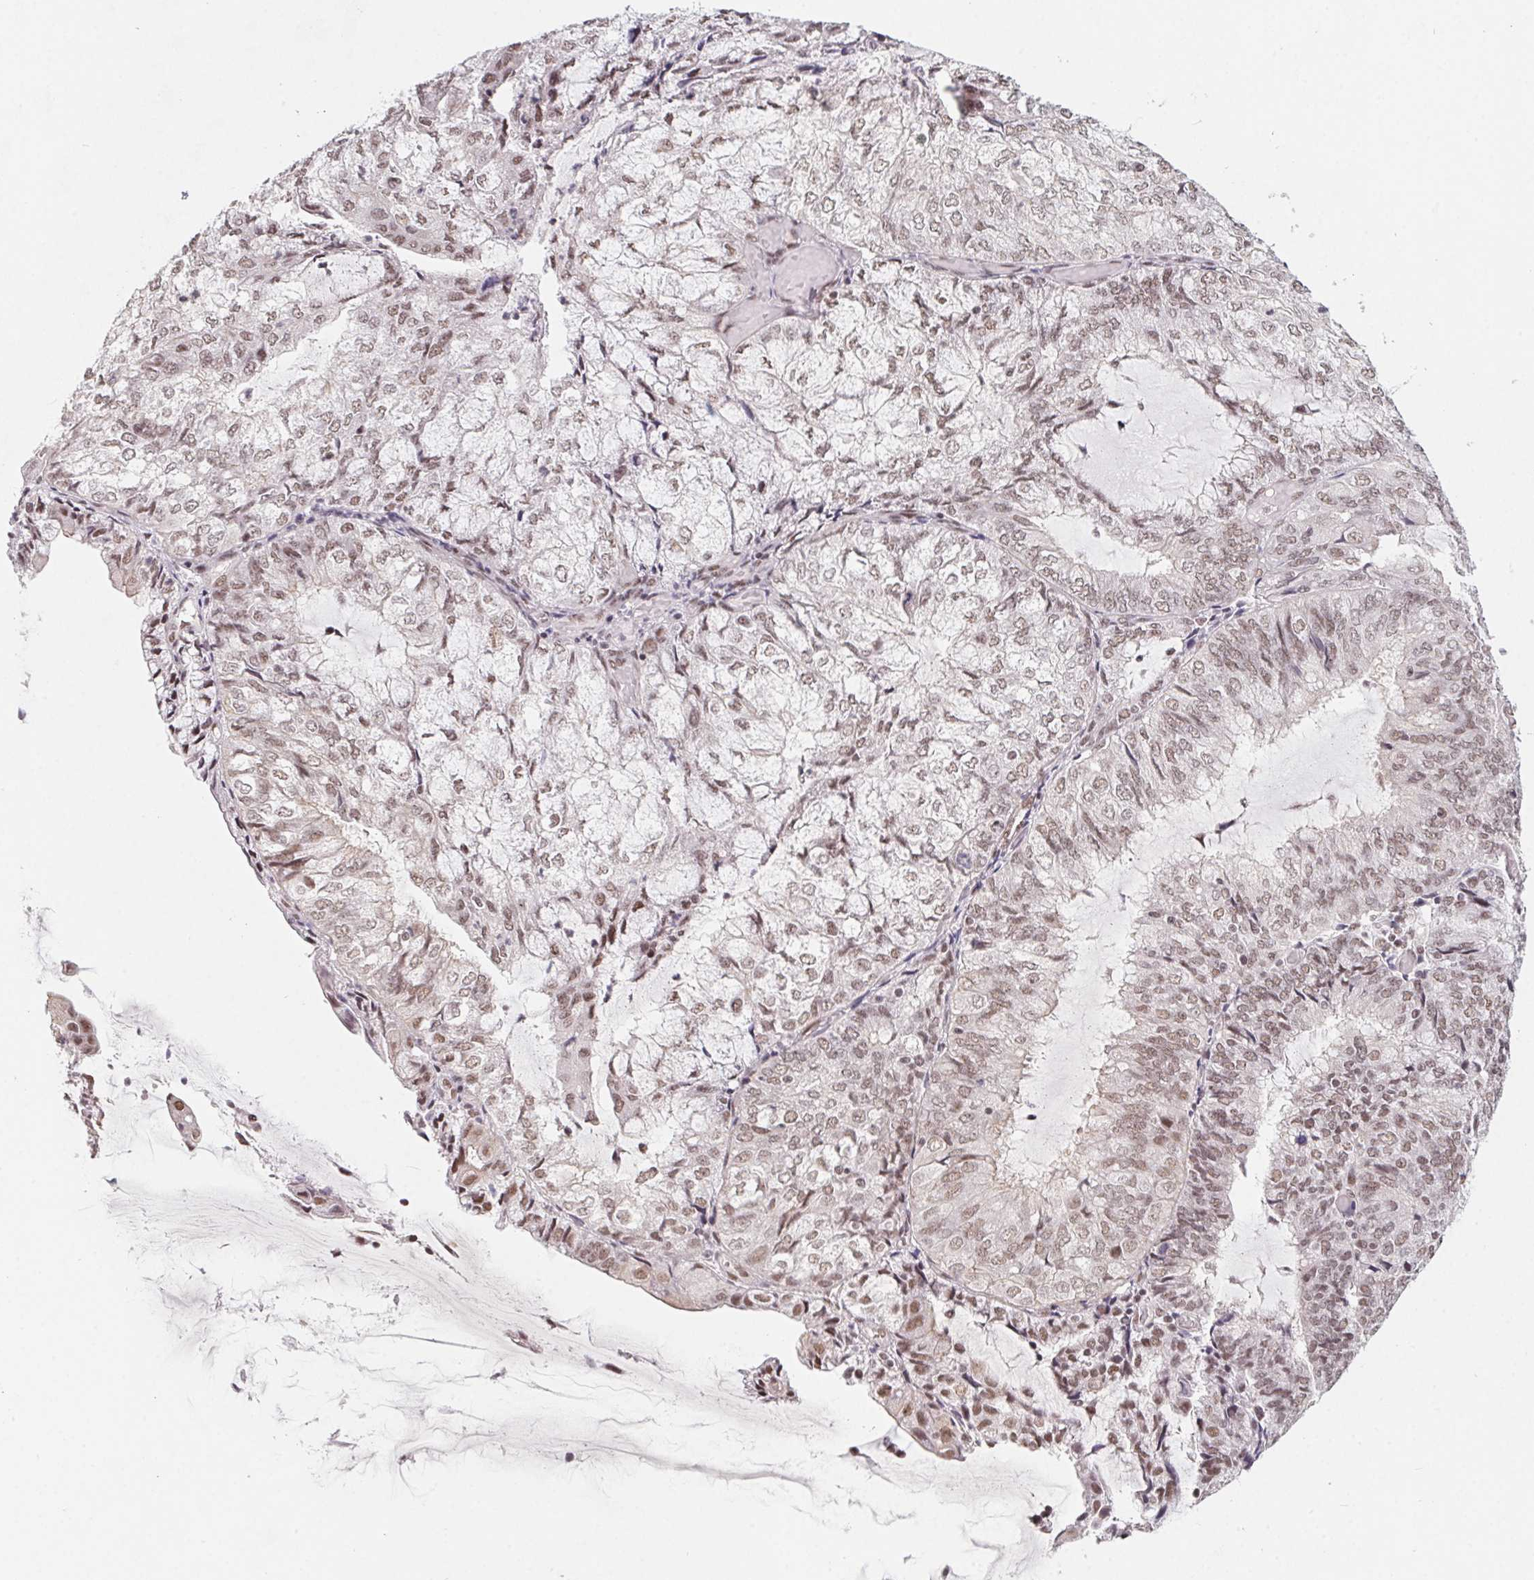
{"staining": {"intensity": "moderate", "quantity": "25%-75%", "location": "nuclear"}, "tissue": "endometrial cancer", "cell_type": "Tumor cells", "image_type": "cancer", "snomed": [{"axis": "morphology", "description": "Adenocarcinoma, NOS"}, {"axis": "topography", "description": "Endometrium"}], "caption": "Moderate nuclear protein expression is seen in about 25%-75% of tumor cells in endometrial cancer.", "gene": "TCERG1", "patient": {"sex": "female", "age": 81}}